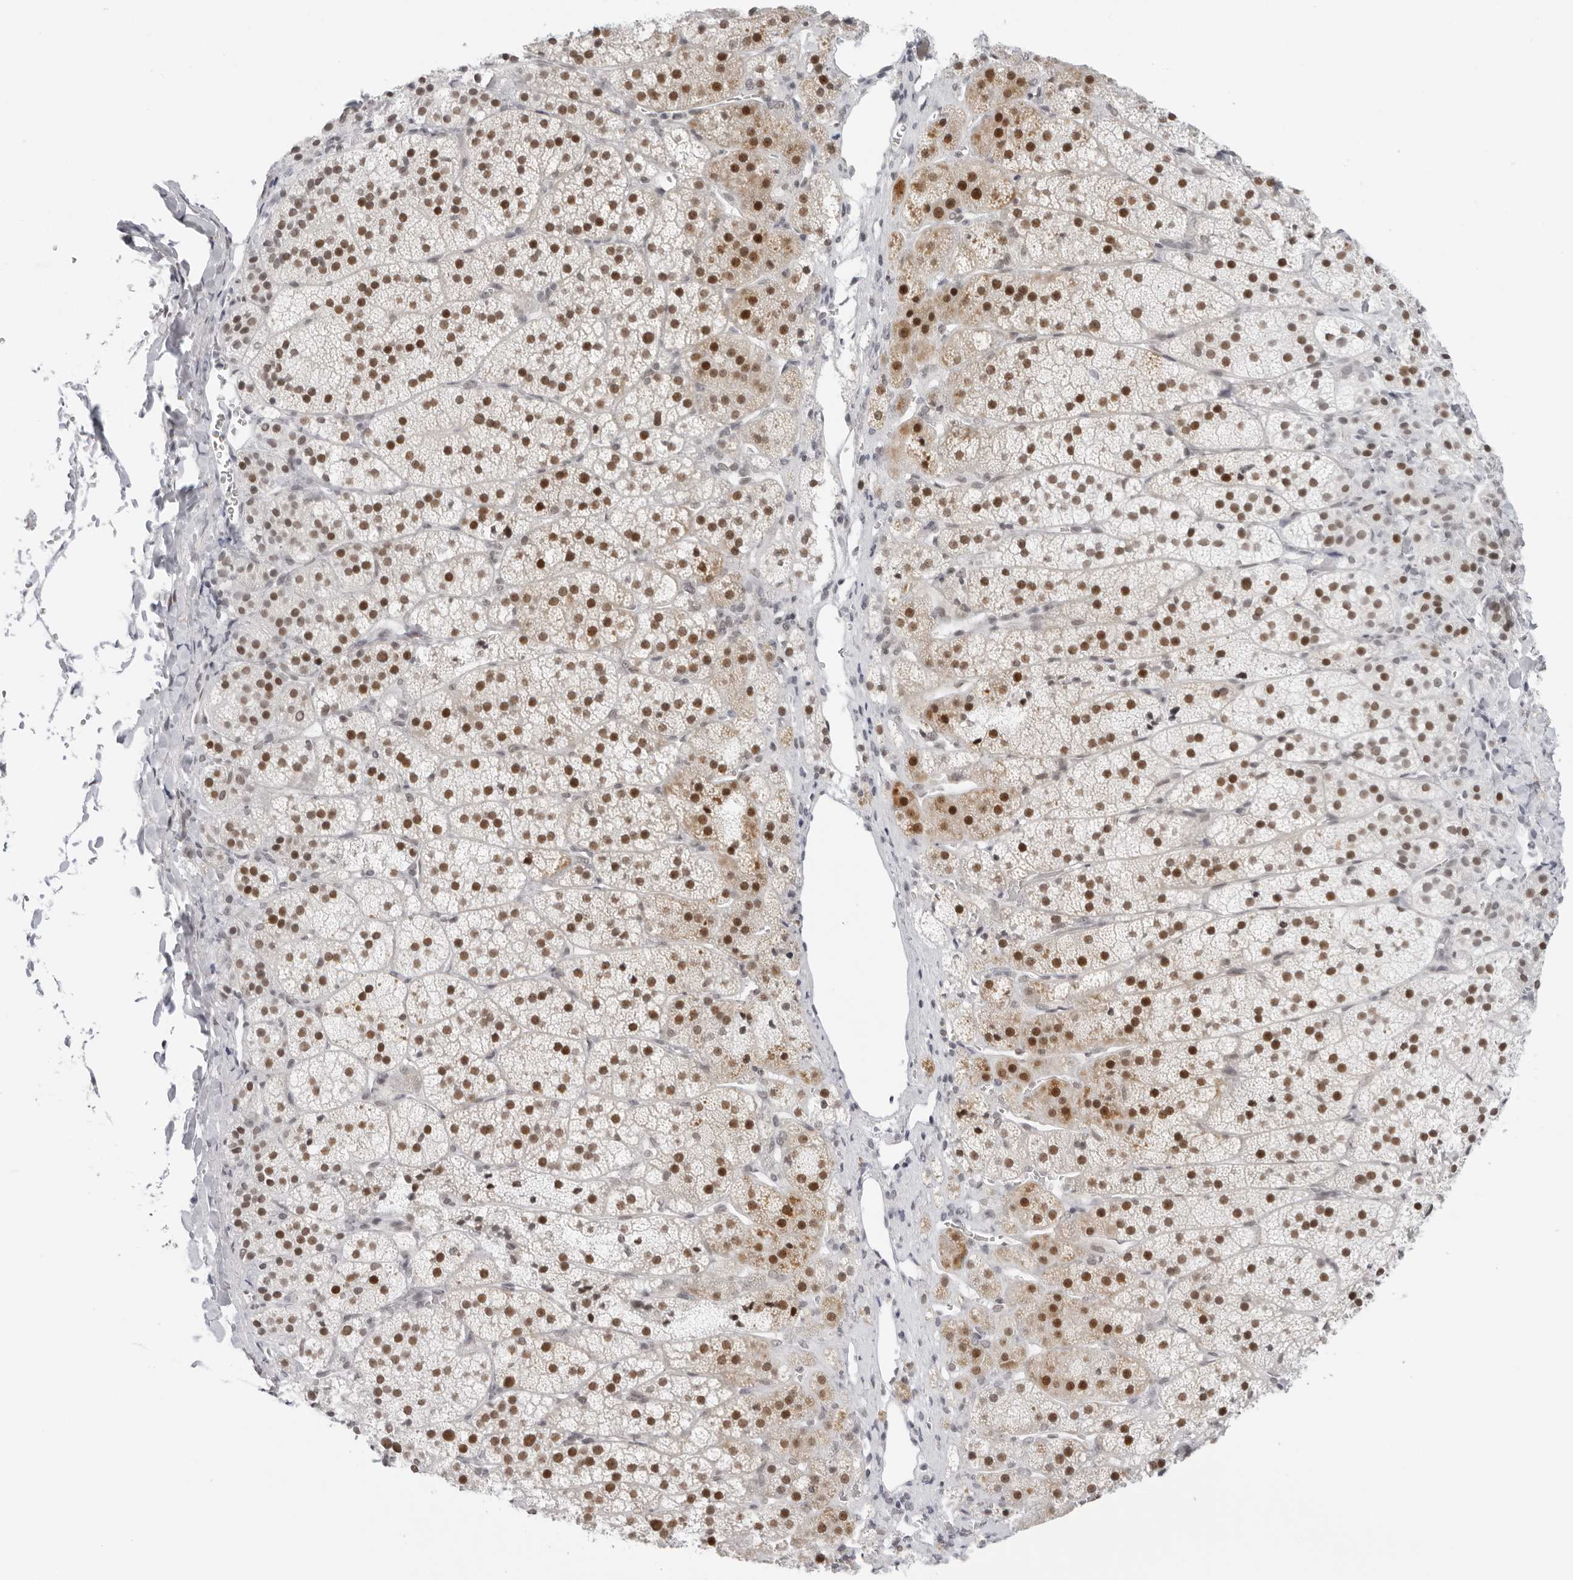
{"staining": {"intensity": "moderate", "quantity": ">75%", "location": "nuclear"}, "tissue": "adrenal gland", "cell_type": "Glandular cells", "image_type": "normal", "snomed": [{"axis": "morphology", "description": "Normal tissue, NOS"}, {"axis": "topography", "description": "Adrenal gland"}], "caption": "Immunohistochemical staining of unremarkable adrenal gland reveals medium levels of moderate nuclear staining in approximately >75% of glandular cells.", "gene": "FOXK2", "patient": {"sex": "female", "age": 44}}